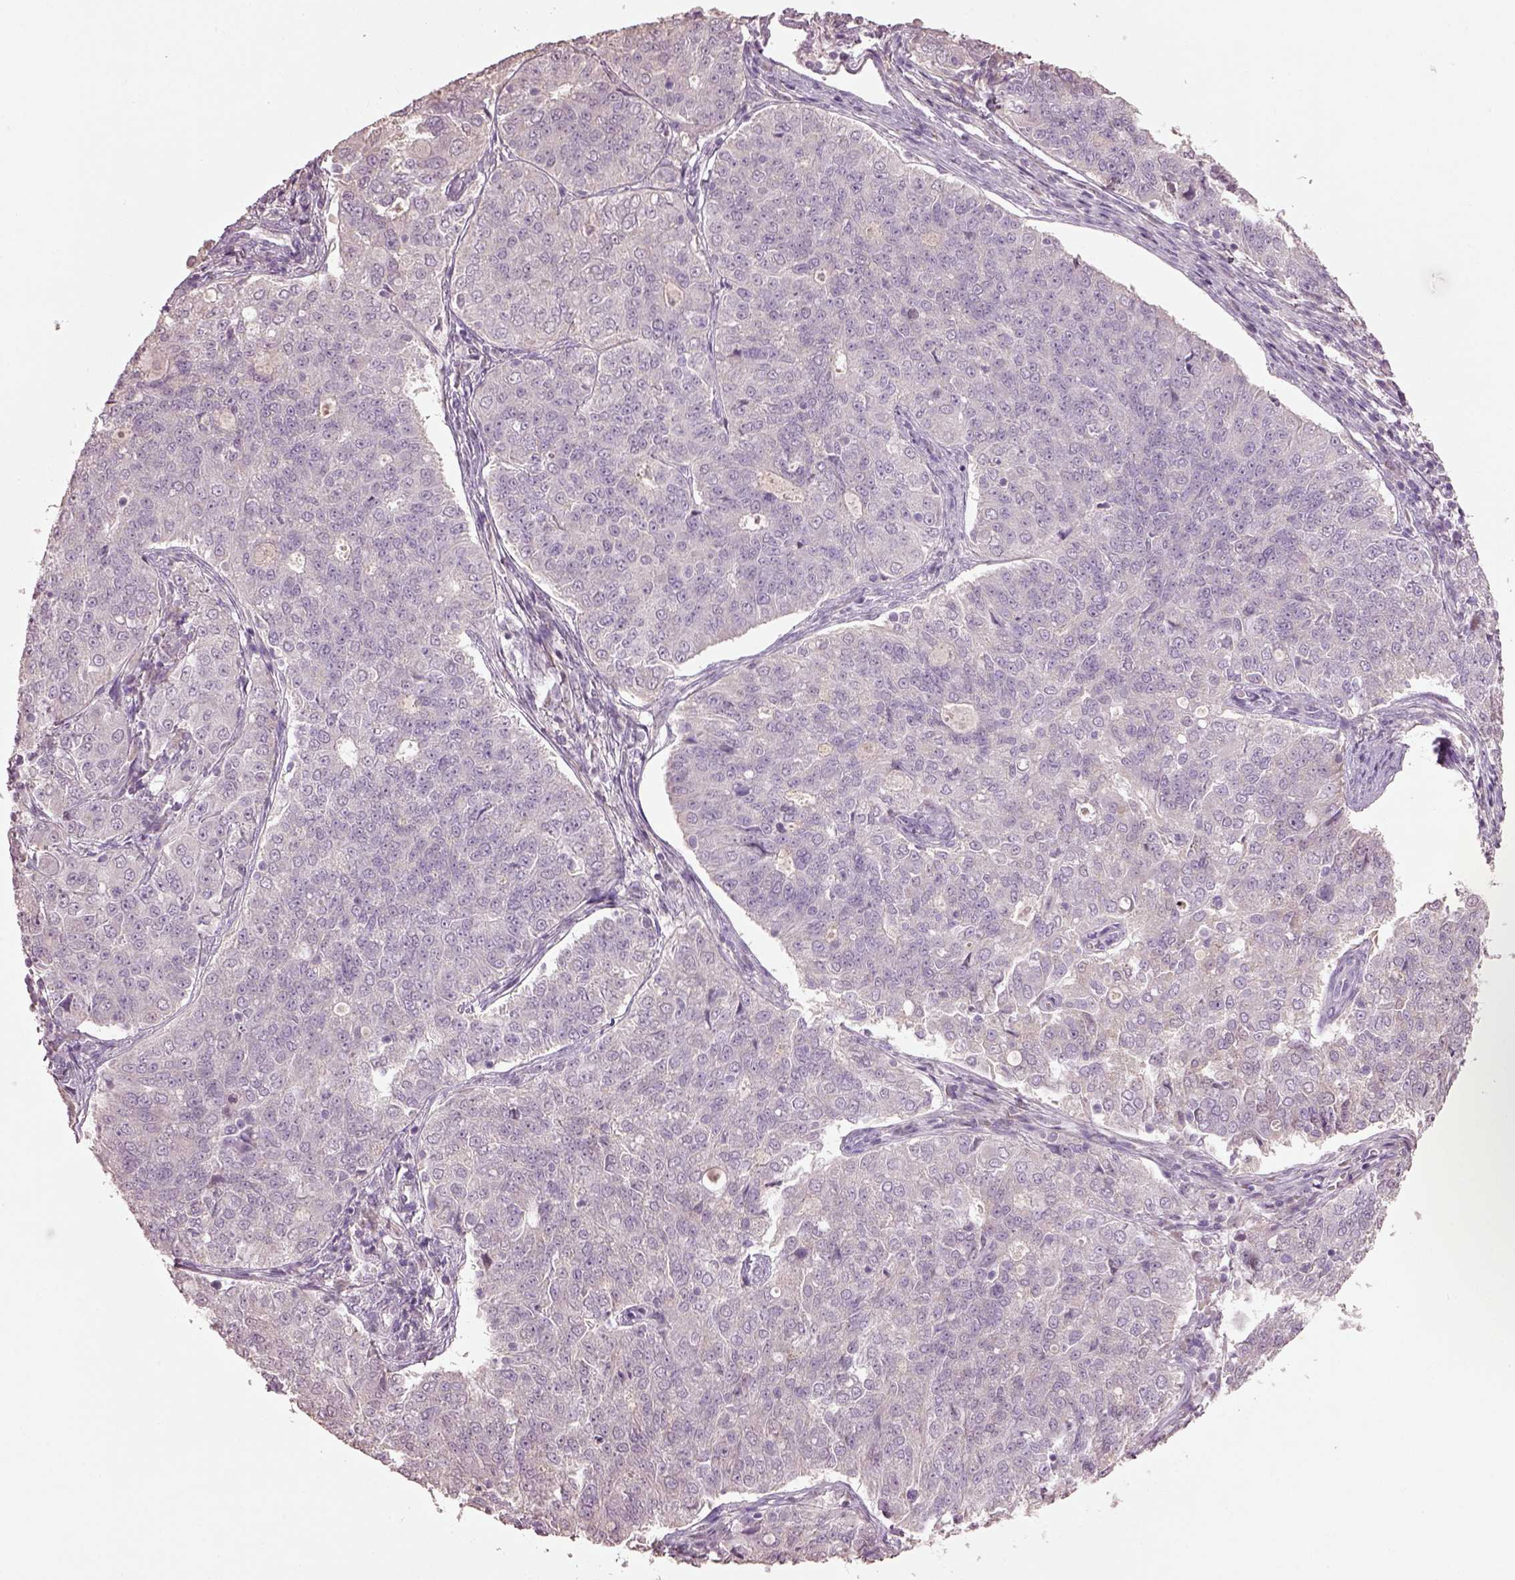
{"staining": {"intensity": "negative", "quantity": "none", "location": "none"}, "tissue": "endometrial cancer", "cell_type": "Tumor cells", "image_type": "cancer", "snomed": [{"axis": "morphology", "description": "Adenocarcinoma, NOS"}, {"axis": "topography", "description": "Endometrium"}], "caption": "IHC micrograph of neoplastic tissue: human endometrial cancer (adenocarcinoma) stained with DAB exhibits no significant protein staining in tumor cells.", "gene": "KCNIP3", "patient": {"sex": "female", "age": 43}}